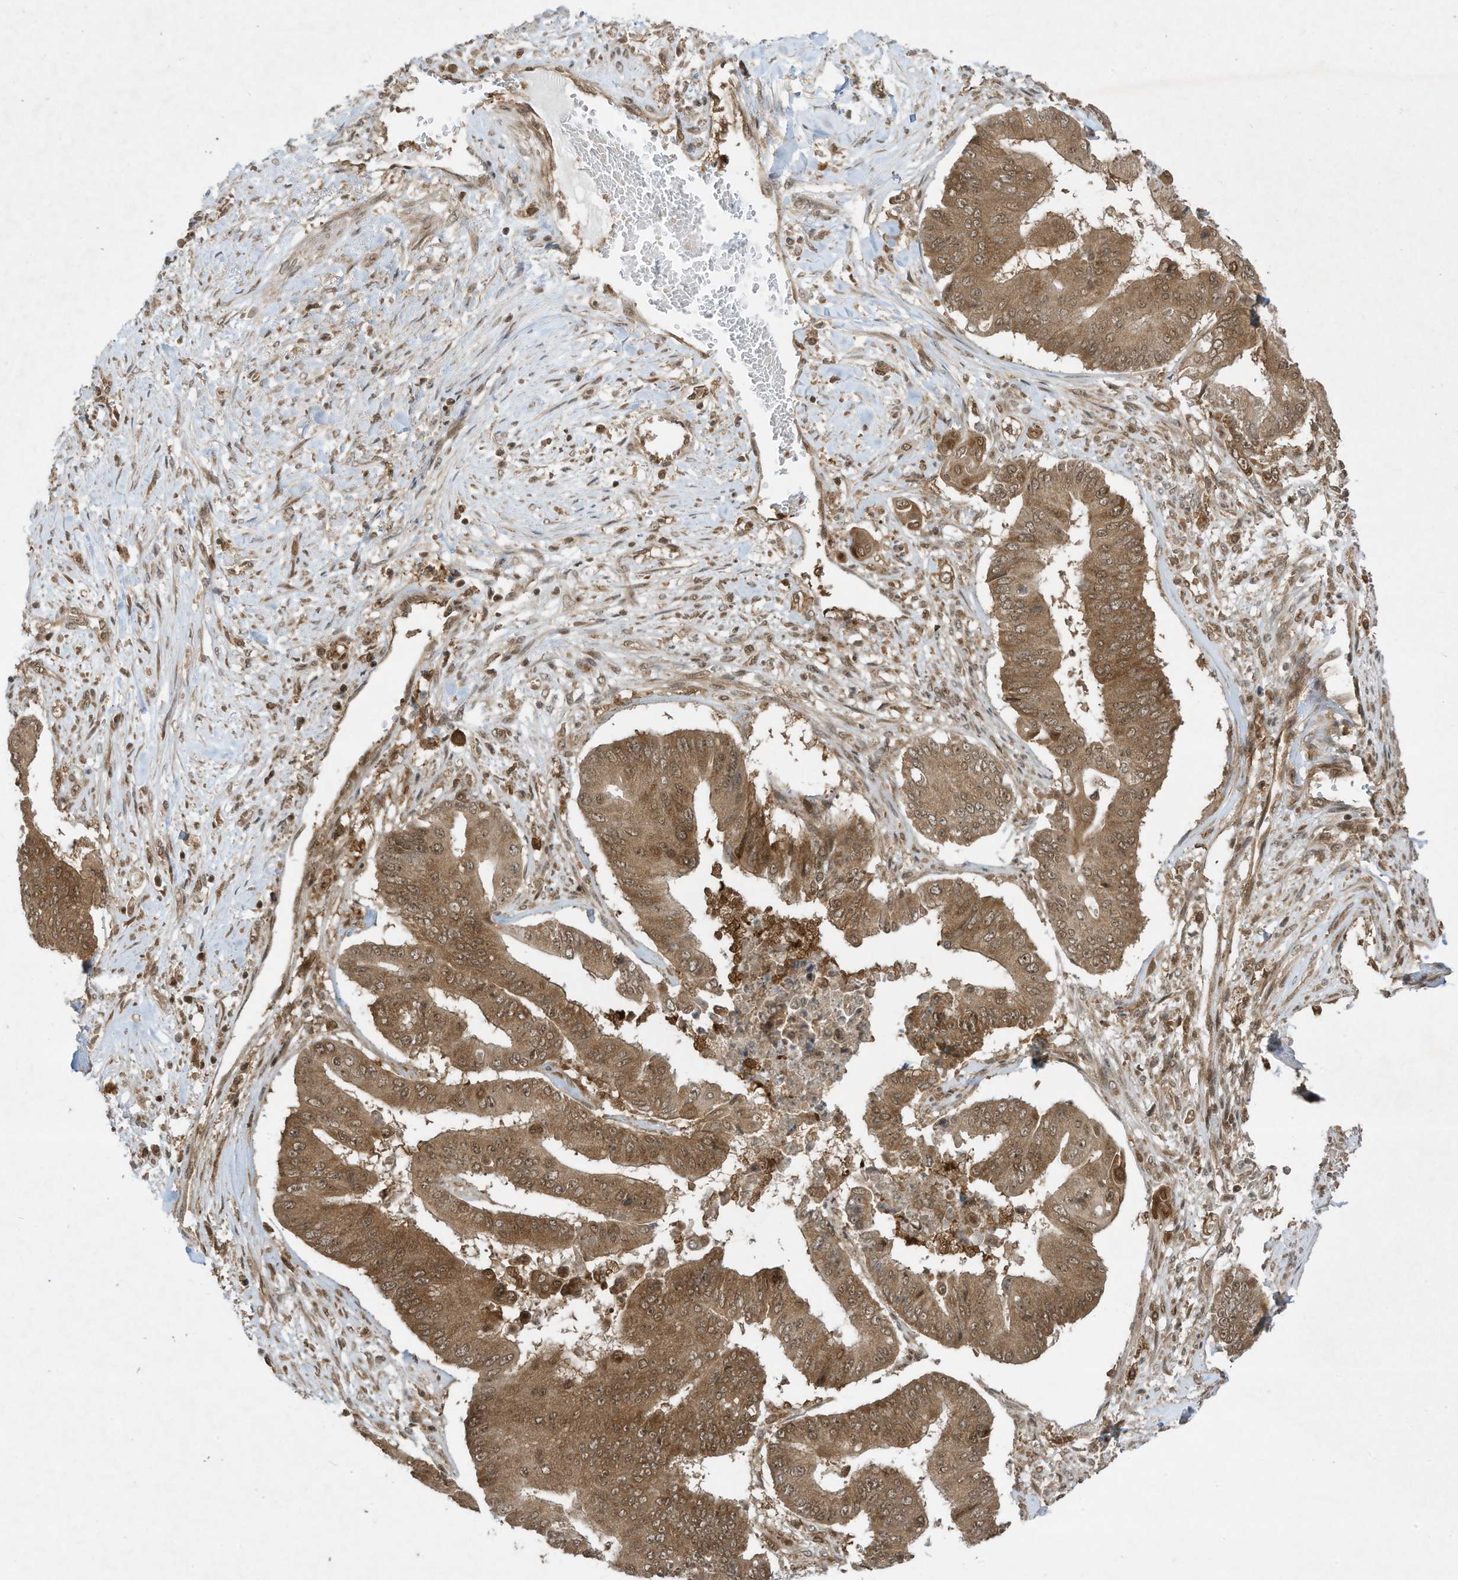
{"staining": {"intensity": "moderate", "quantity": ">75%", "location": "cytoplasmic/membranous,nuclear"}, "tissue": "pancreatic cancer", "cell_type": "Tumor cells", "image_type": "cancer", "snomed": [{"axis": "morphology", "description": "Adenocarcinoma, NOS"}, {"axis": "topography", "description": "Pancreas"}], "caption": "Protein staining of pancreatic cancer tissue displays moderate cytoplasmic/membranous and nuclear positivity in about >75% of tumor cells. (IHC, brightfield microscopy, high magnification).", "gene": "CERT1", "patient": {"sex": "female", "age": 77}}